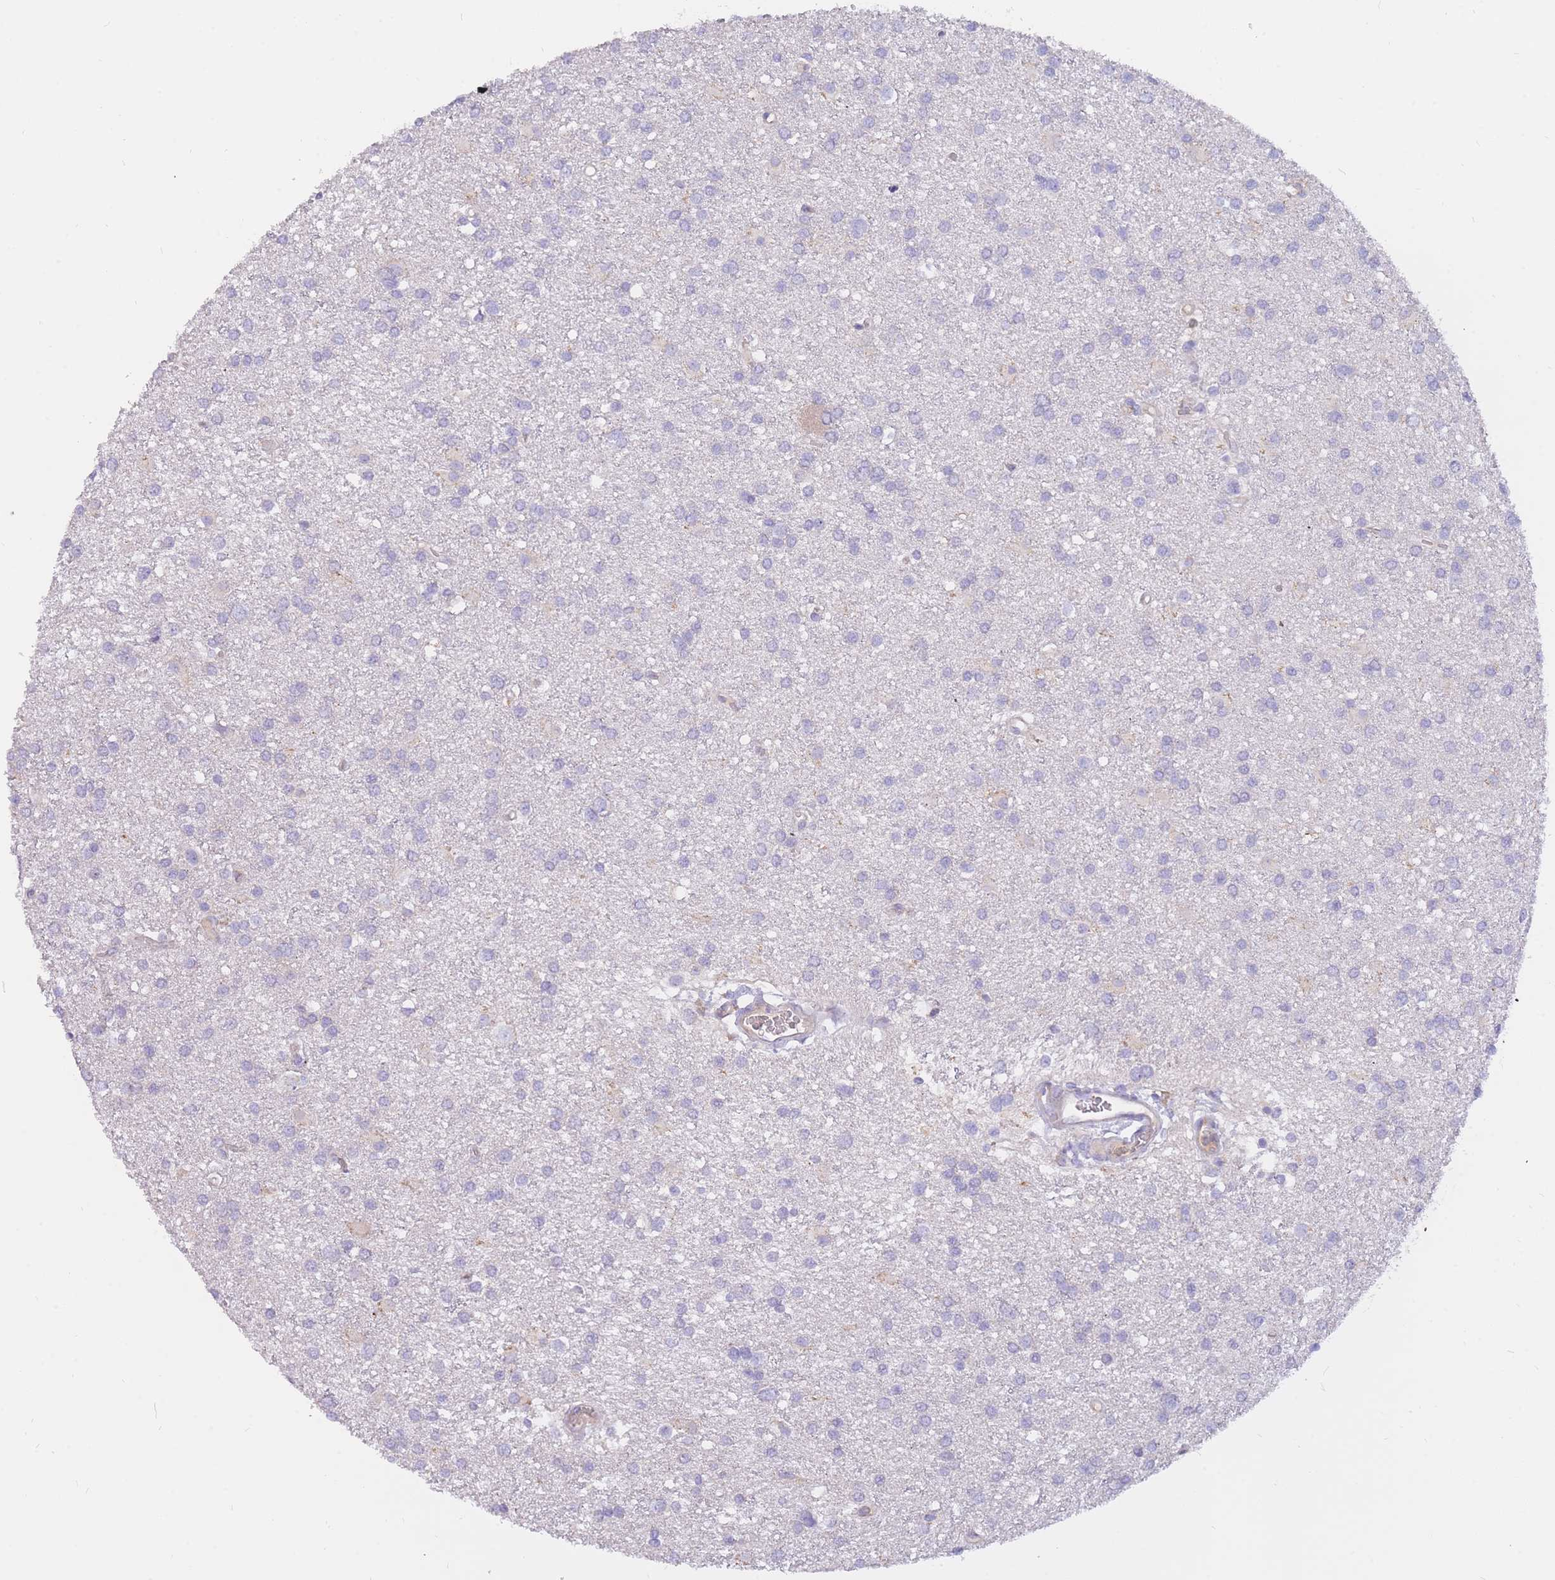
{"staining": {"intensity": "negative", "quantity": "none", "location": "none"}, "tissue": "glioma", "cell_type": "Tumor cells", "image_type": "cancer", "snomed": [{"axis": "morphology", "description": "Glioma, malignant, Low grade"}, {"axis": "topography", "description": "Brain"}], "caption": "This photomicrograph is of glioma stained with immunohistochemistry (IHC) to label a protein in brown with the nuclei are counter-stained blue. There is no staining in tumor cells.", "gene": "SULT1A1", "patient": {"sex": "female", "age": 32}}